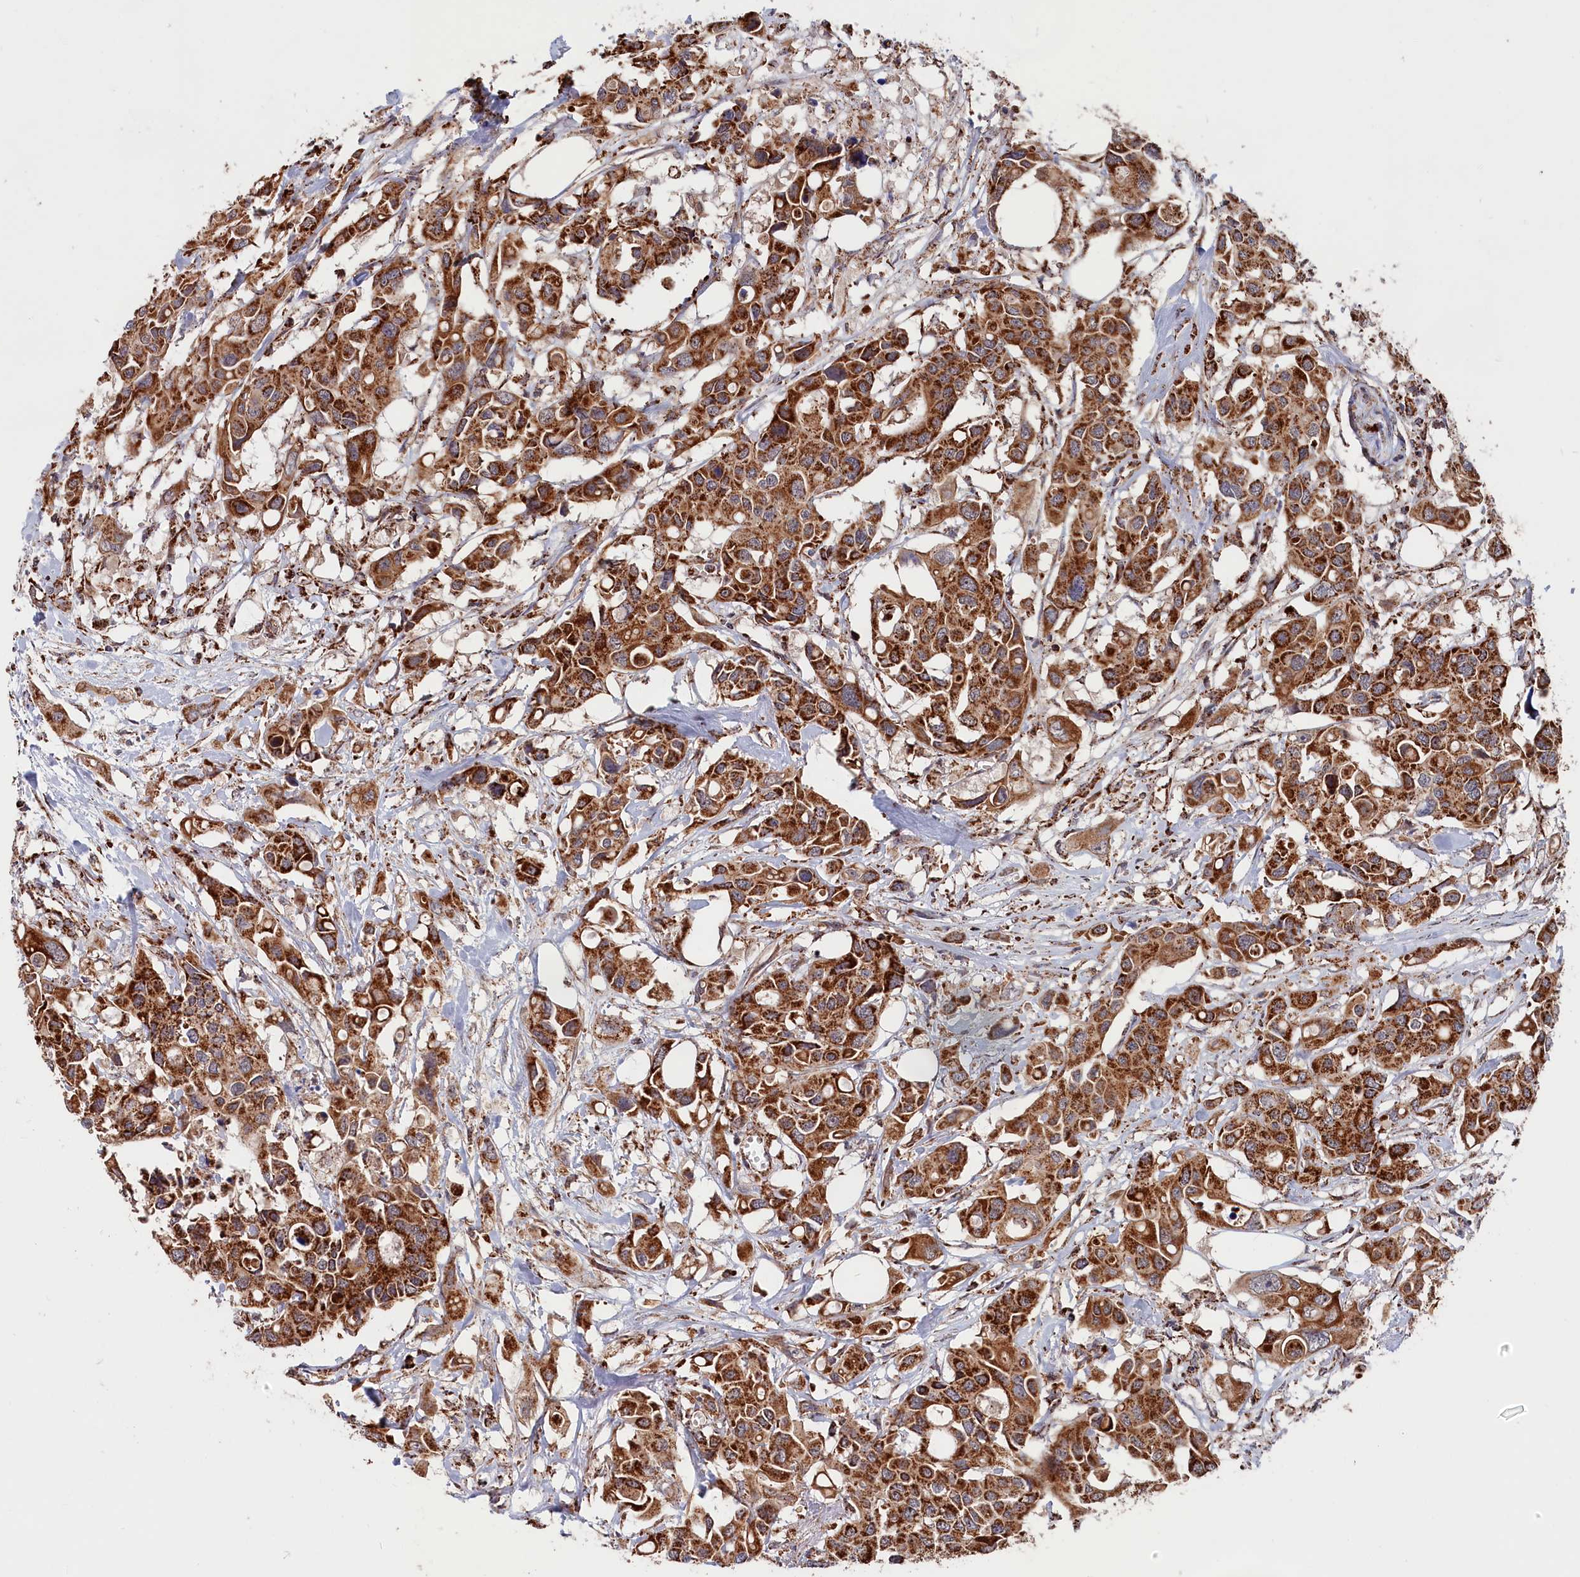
{"staining": {"intensity": "strong", "quantity": ">75%", "location": "cytoplasmic/membranous"}, "tissue": "colorectal cancer", "cell_type": "Tumor cells", "image_type": "cancer", "snomed": [{"axis": "morphology", "description": "Adenocarcinoma, NOS"}, {"axis": "topography", "description": "Colon"}], "caption": "There is high levels of strong cytoplasmic/membranous positivity in tumor cells of colorectal adenocarcinoma, as demonstrated by immunohistochemical staining (brown color).", "gene": "MACROD1", "patient": {"sex": "male", "age": 77}}